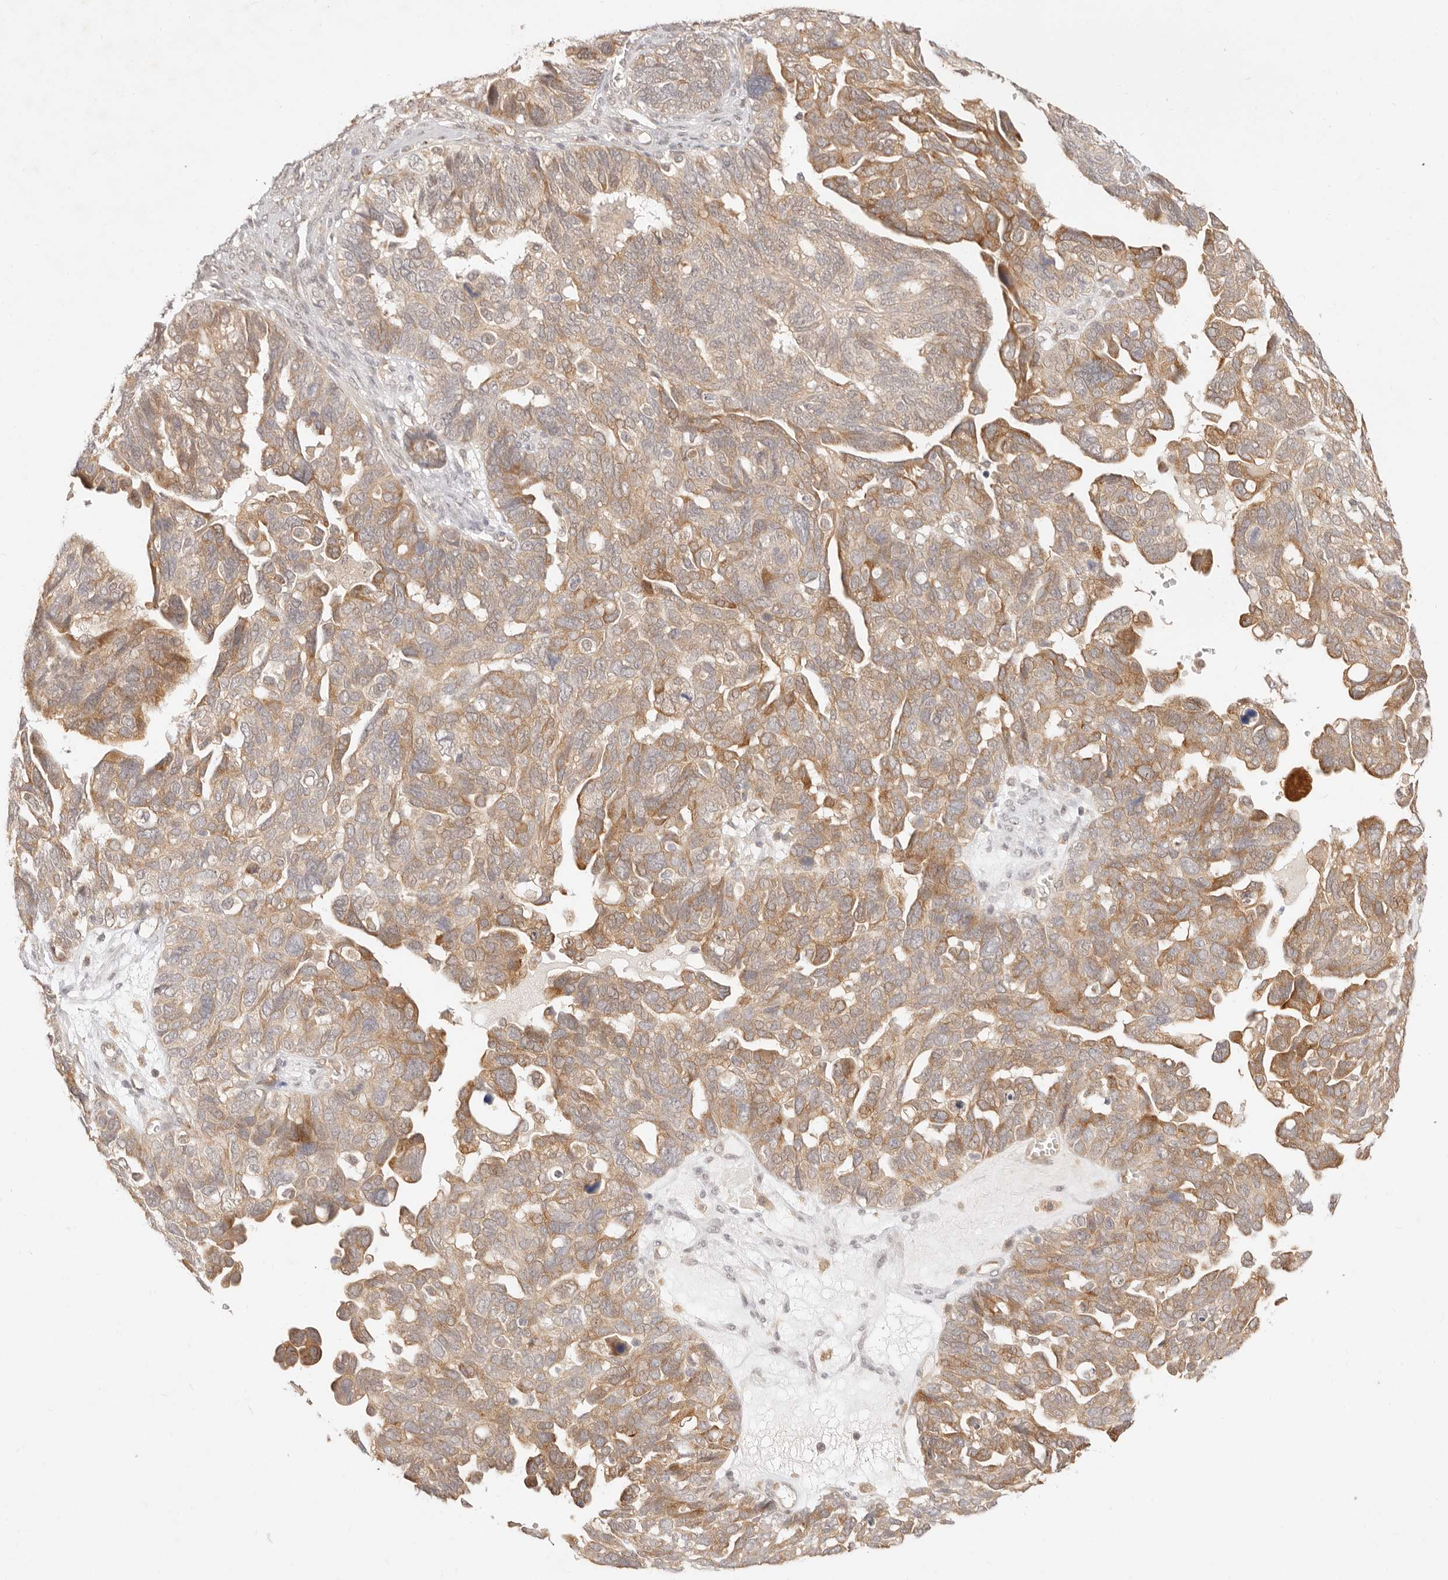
{"staining": {"intensity": "moderate", "quantity": "25%-75%", "location": "cytoplasmic/membranous"}, "tissue": "ovarian cancer", "cell_type": "Tumor cells", "image_type": "cancer", "snomed": [{"axis": "morphology", "description": "Cystadenocarcinoma, serous, NOS"}, {"axis": "topography", "description": "Ovary"}], "caption": "The histopathology image exhibits staining of ovarian serous cystadenocarcinoma, revealing moderate cytoplasmic/membranous protein expression (brown color) within tumor cells.", "gene": "GPR156", "patient": {"sex": "female", "age": 79}}